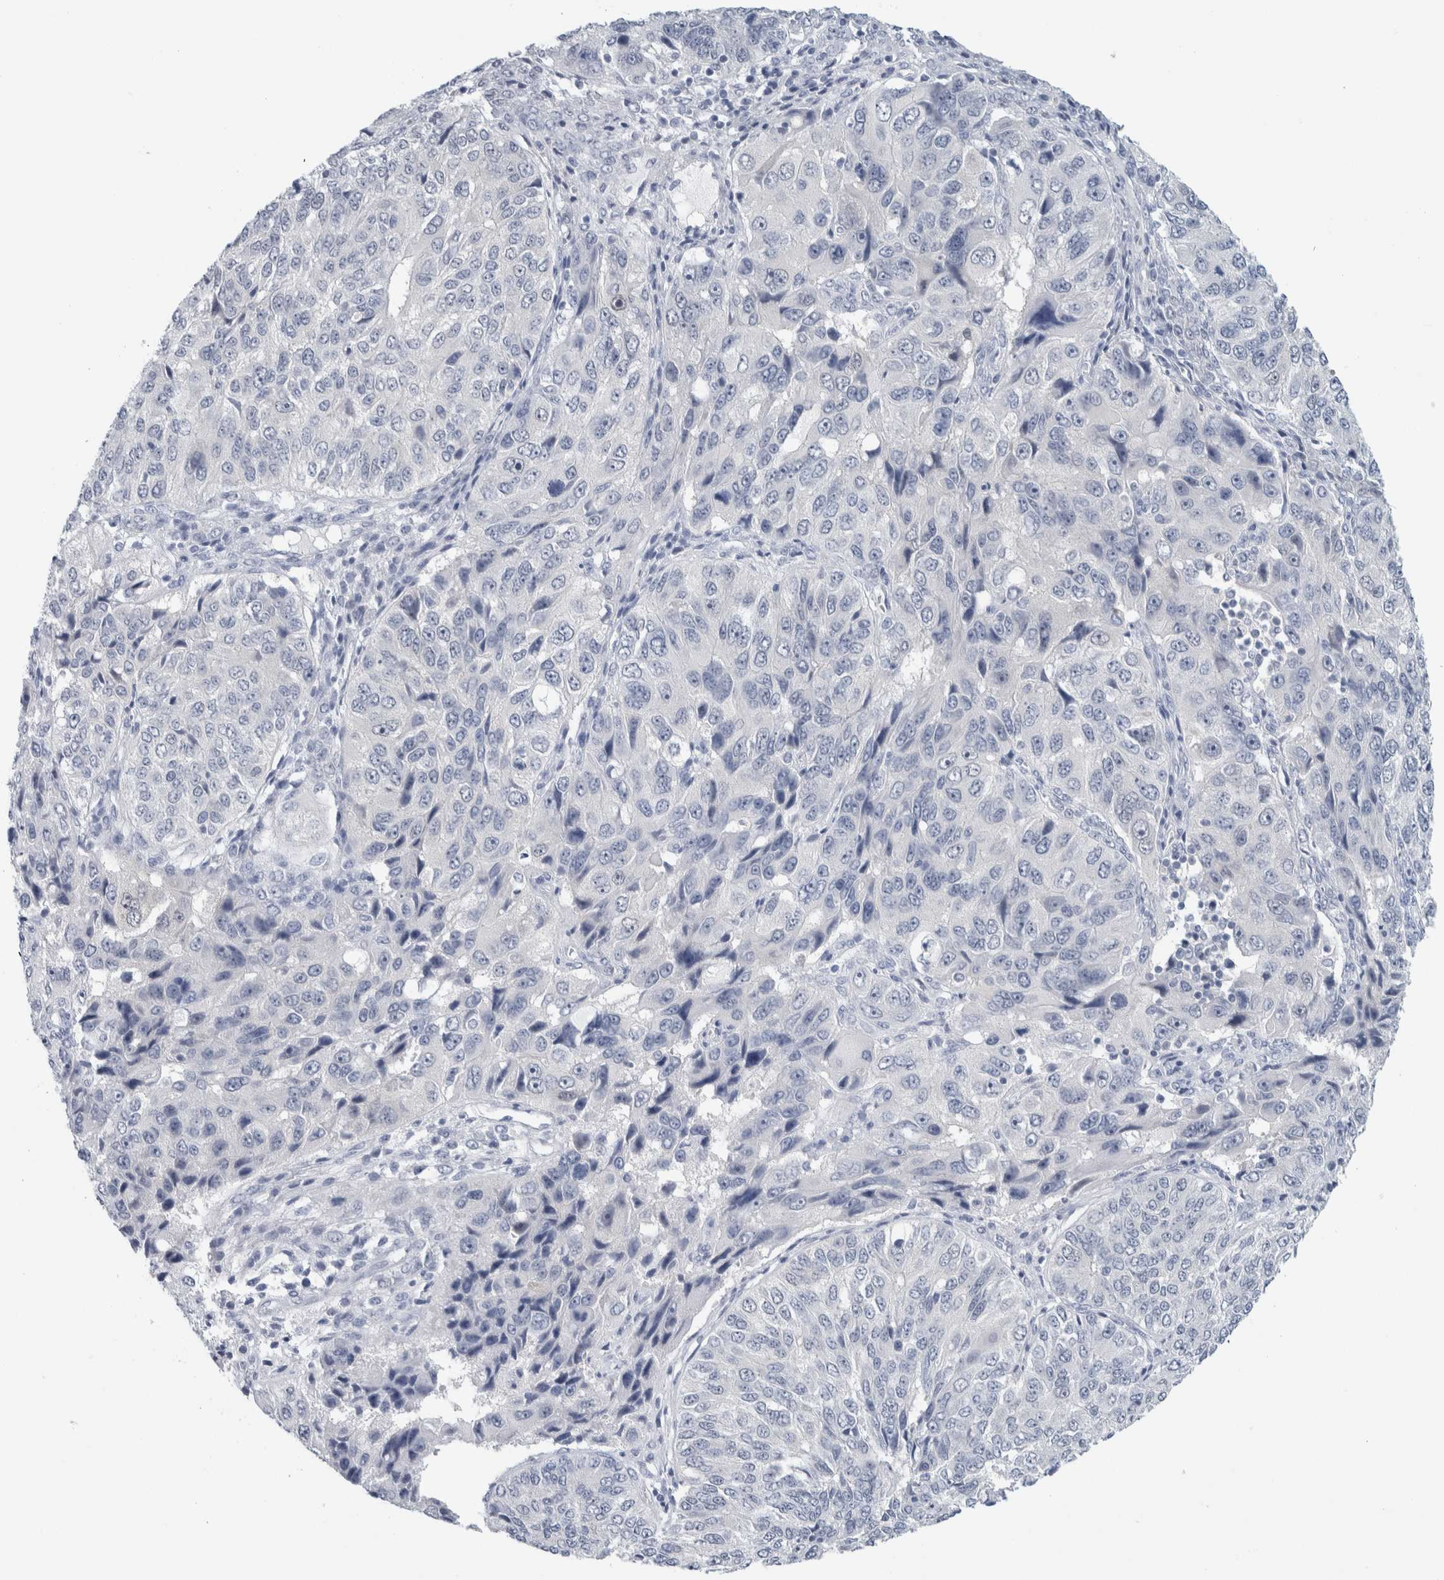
{"staining": {"intensity": "negative", "quantity": "none", "location": "none"}, "tissue": "ovarian cancer", "cell_type": "Tumor cells", "image_type": "cancer", "snomed": [{"axis": "morphology", "description": "Carcinoma, endometroid"}, {"axis": "topography", "description": "Ovary"}], "caption": "Ovarian endometroid carcinoma was stained to show a protein in brown. There is no significant positivity in tumor cells.", "gene": "CASP6", "patient": {"sex": "female", "age": 51}}